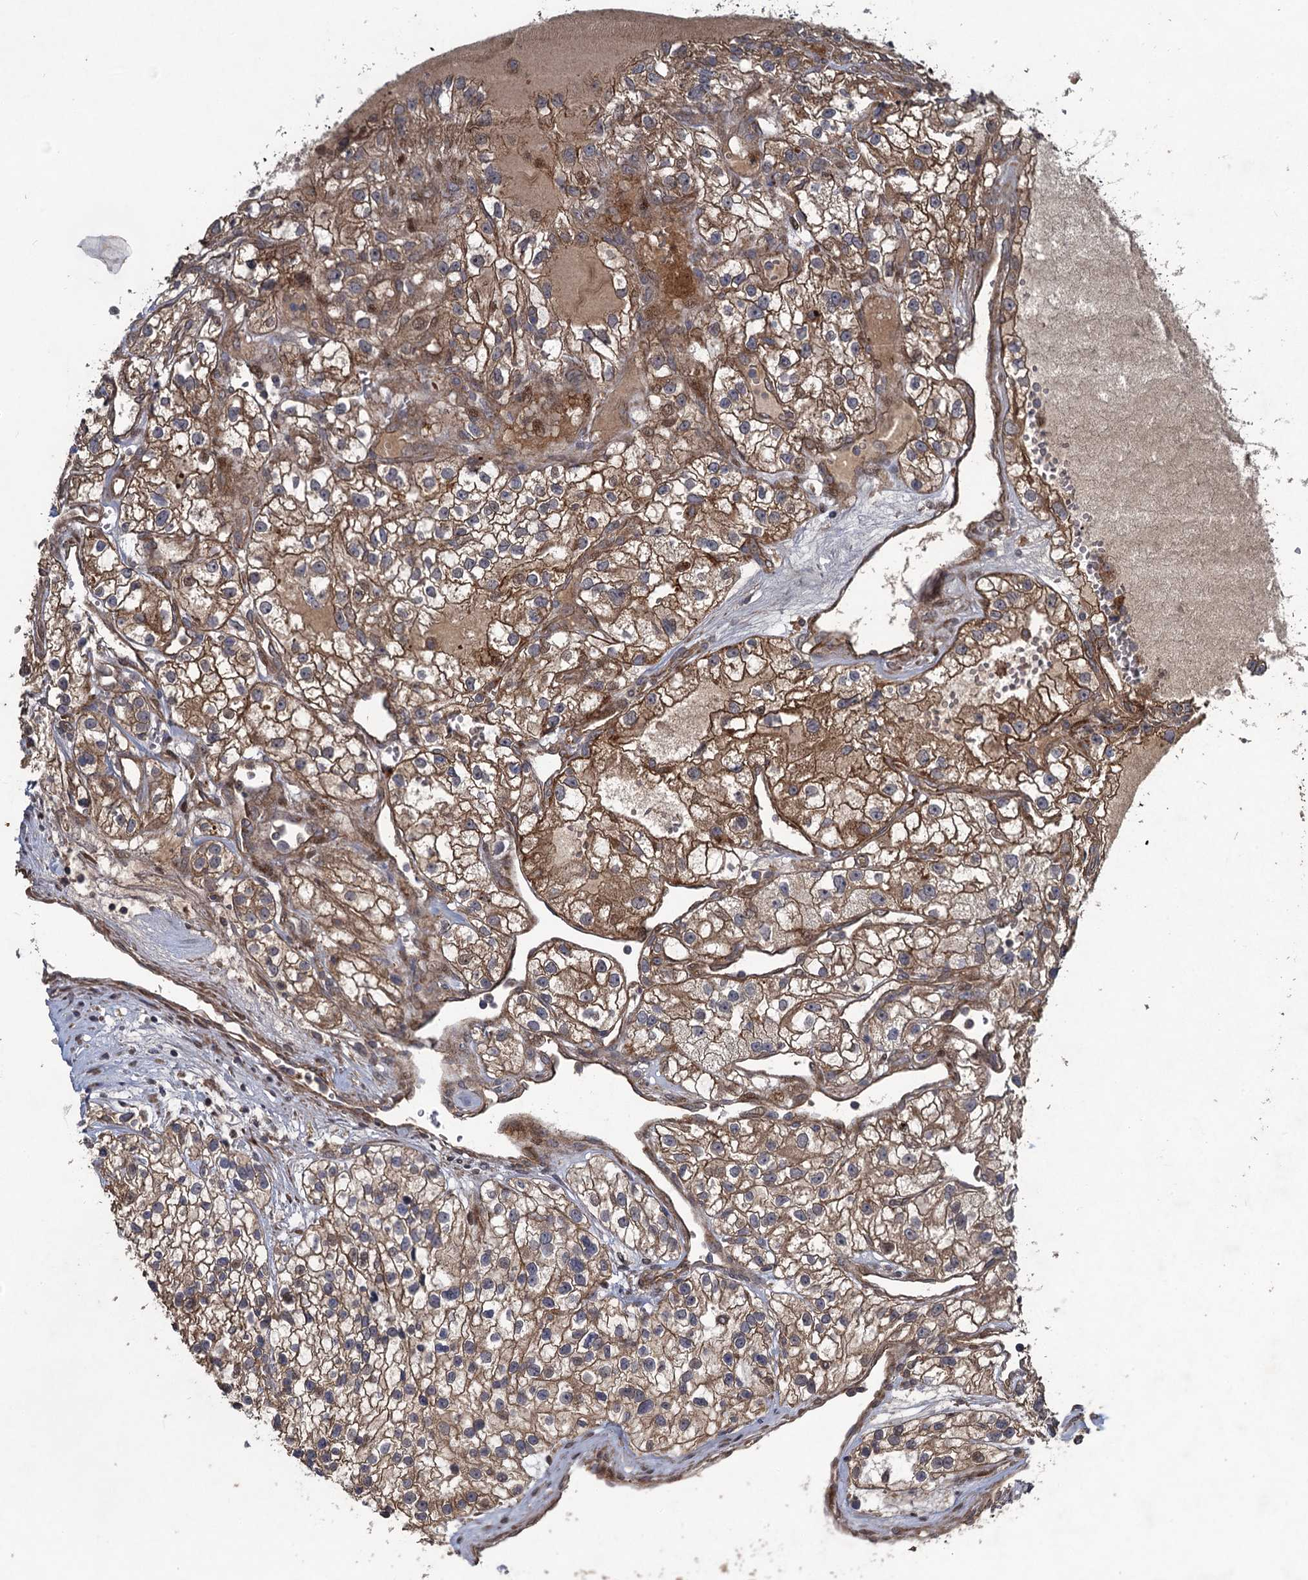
{"staining": {"intensity": "moderate", "quantity": ">75%", "location": "cytoplasmic/membranous"}, "tissue": "renal cancer", "cell_type": "Tumor cells", "image_type": "cancer", "snomed": [{"axis": "morphology", "description": "Adenocarcinoma, NOS"}, {"axis": "topography", "description": "Kidney"}], "caption": "Immunohistochemical staining of renal cancer exhibits medium levels of moderate cytoplasmic/membranous protein expression in about >75% of tumor cells.", "gene": "NUDT22", "patient": {"sex": "female", "age": 57}}